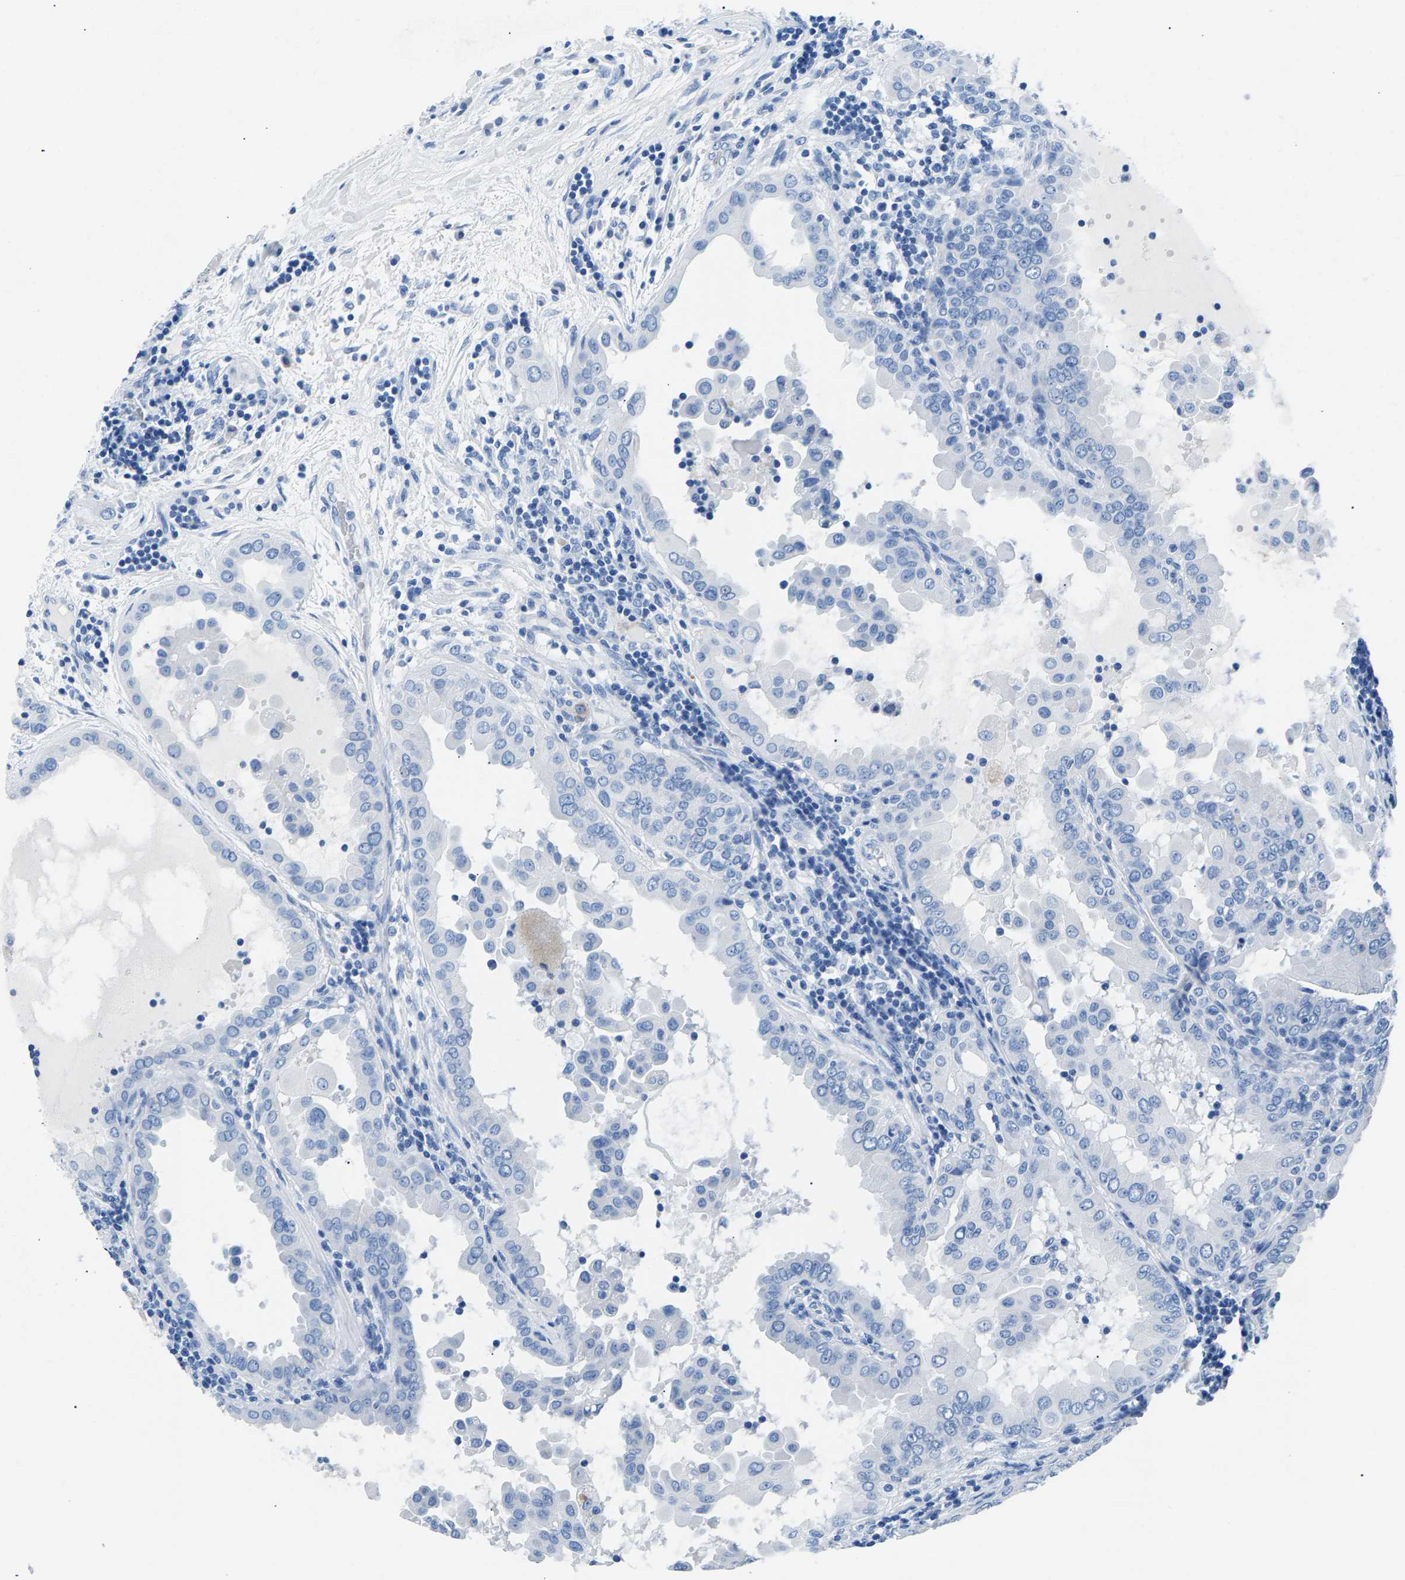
{"staining": {"intensity": "negative", "quantity": "none", "location": "none"}, "tissue": "thyroid cancer", "cell_type": "Tumor cells", "image_type": "cancer", "snomed": [{"axis": "morphology", "description": "Papillary adenocarcinoma, NOS"}, {"axis": "topography", "description": "Thyroid gland"}], "caption": "Immunohistochemistry photomicrograph of thyroid papillary adenocarcinoma stained for a protein (brown), which displays no positivity in tumor cells.", "gene": "CPS1", "patient": {"sex": "male", "age": 33}}